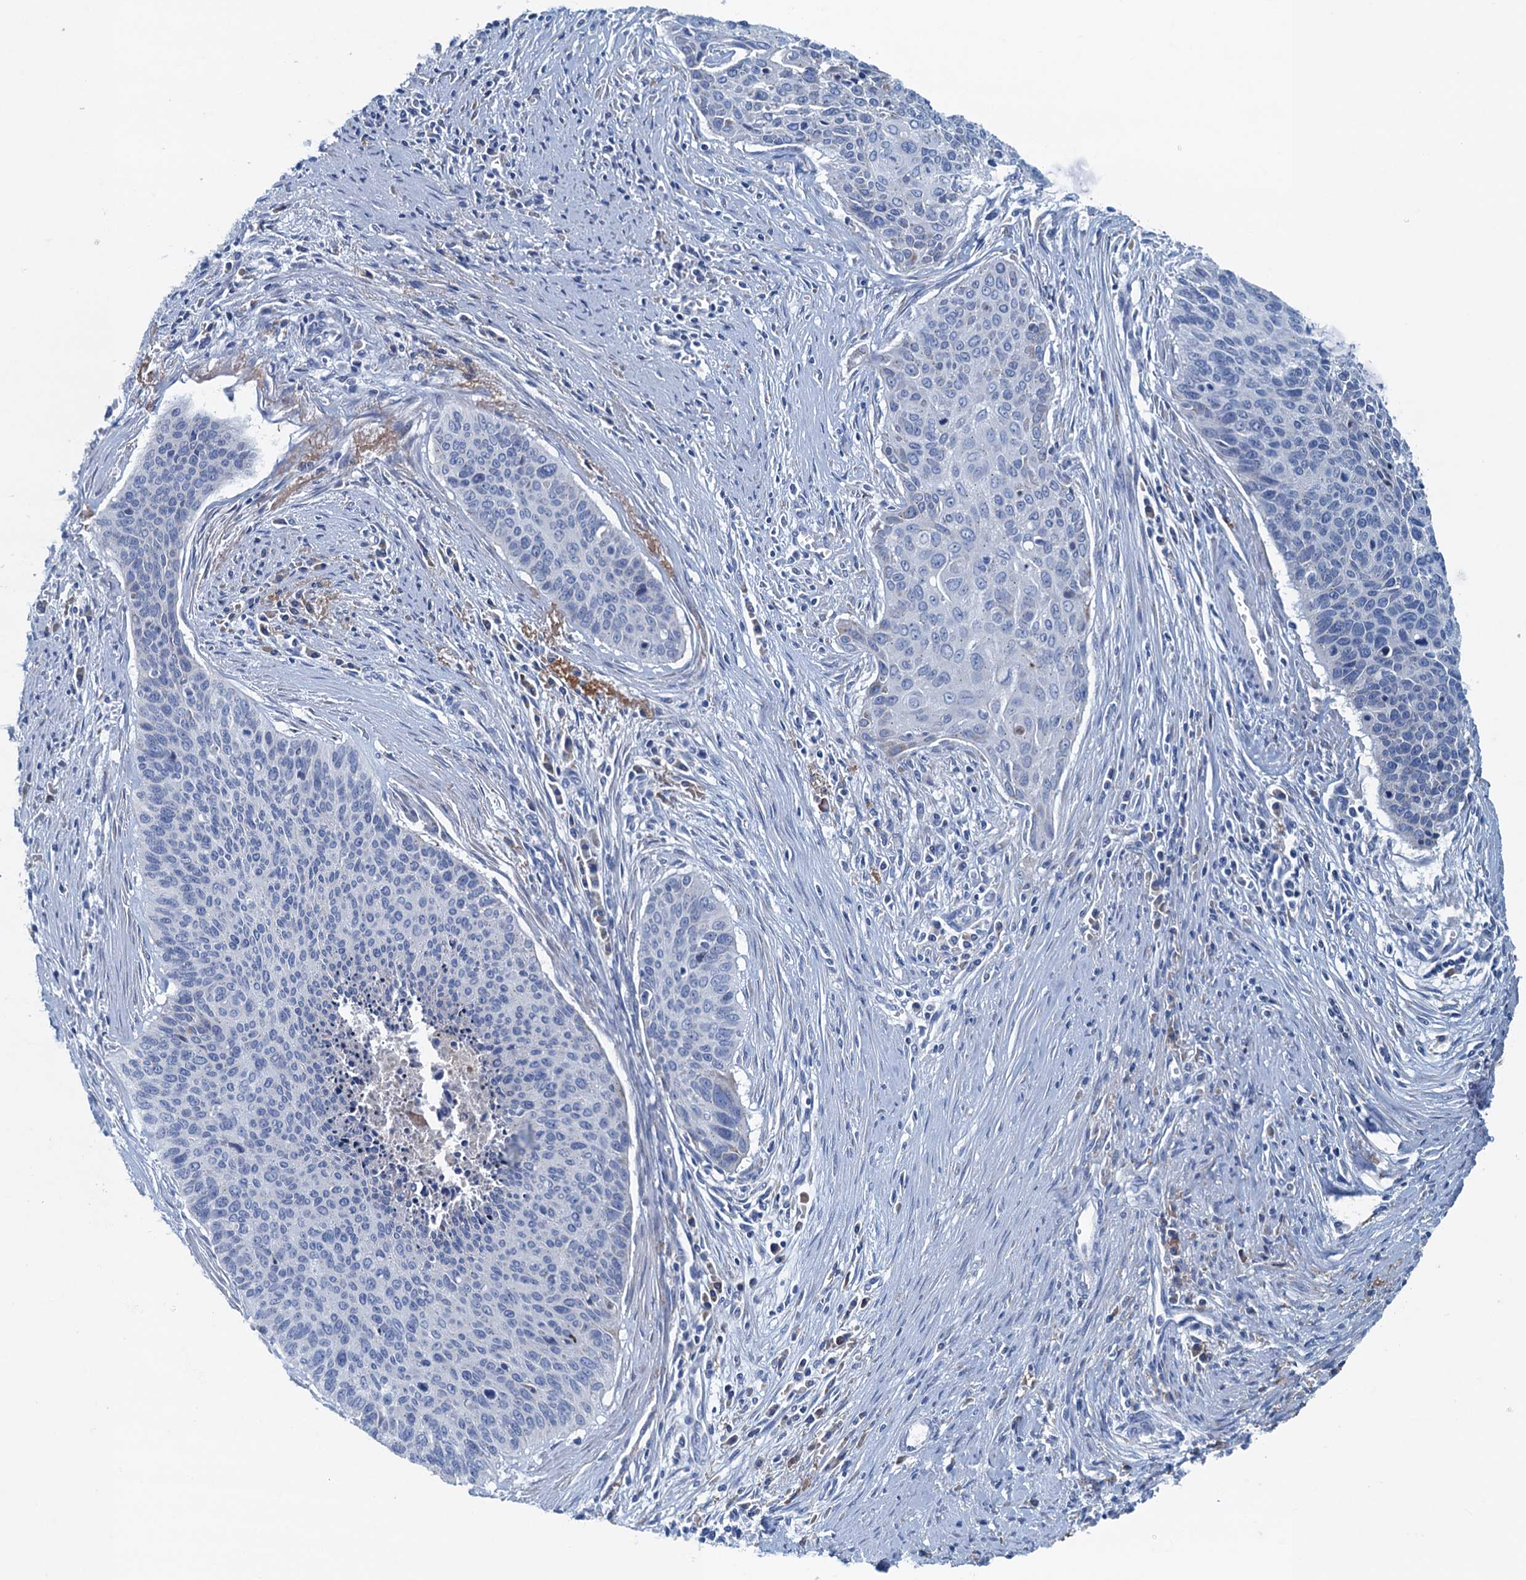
{"staining": {"intensity": "negative", "quantity": "none", "location": "none"}, "tissue": "cervical cancer", "cell_type": "Tumor cells", "image_type": "cancer", "snomed": [{"axis": "morphology", "description": "Squamous cell carcinoma, NOS"}, {"axis": "topography", "description": "Cervix"}], "caption": "Immunohistochemistry photomicrograph of cervical cancer (squamous cell carcinoma) stained for a protein (brown), which displays no staining in tumor cells.", "gene": "C10orf88", "patient": {"sex": "female", "age": 55}}